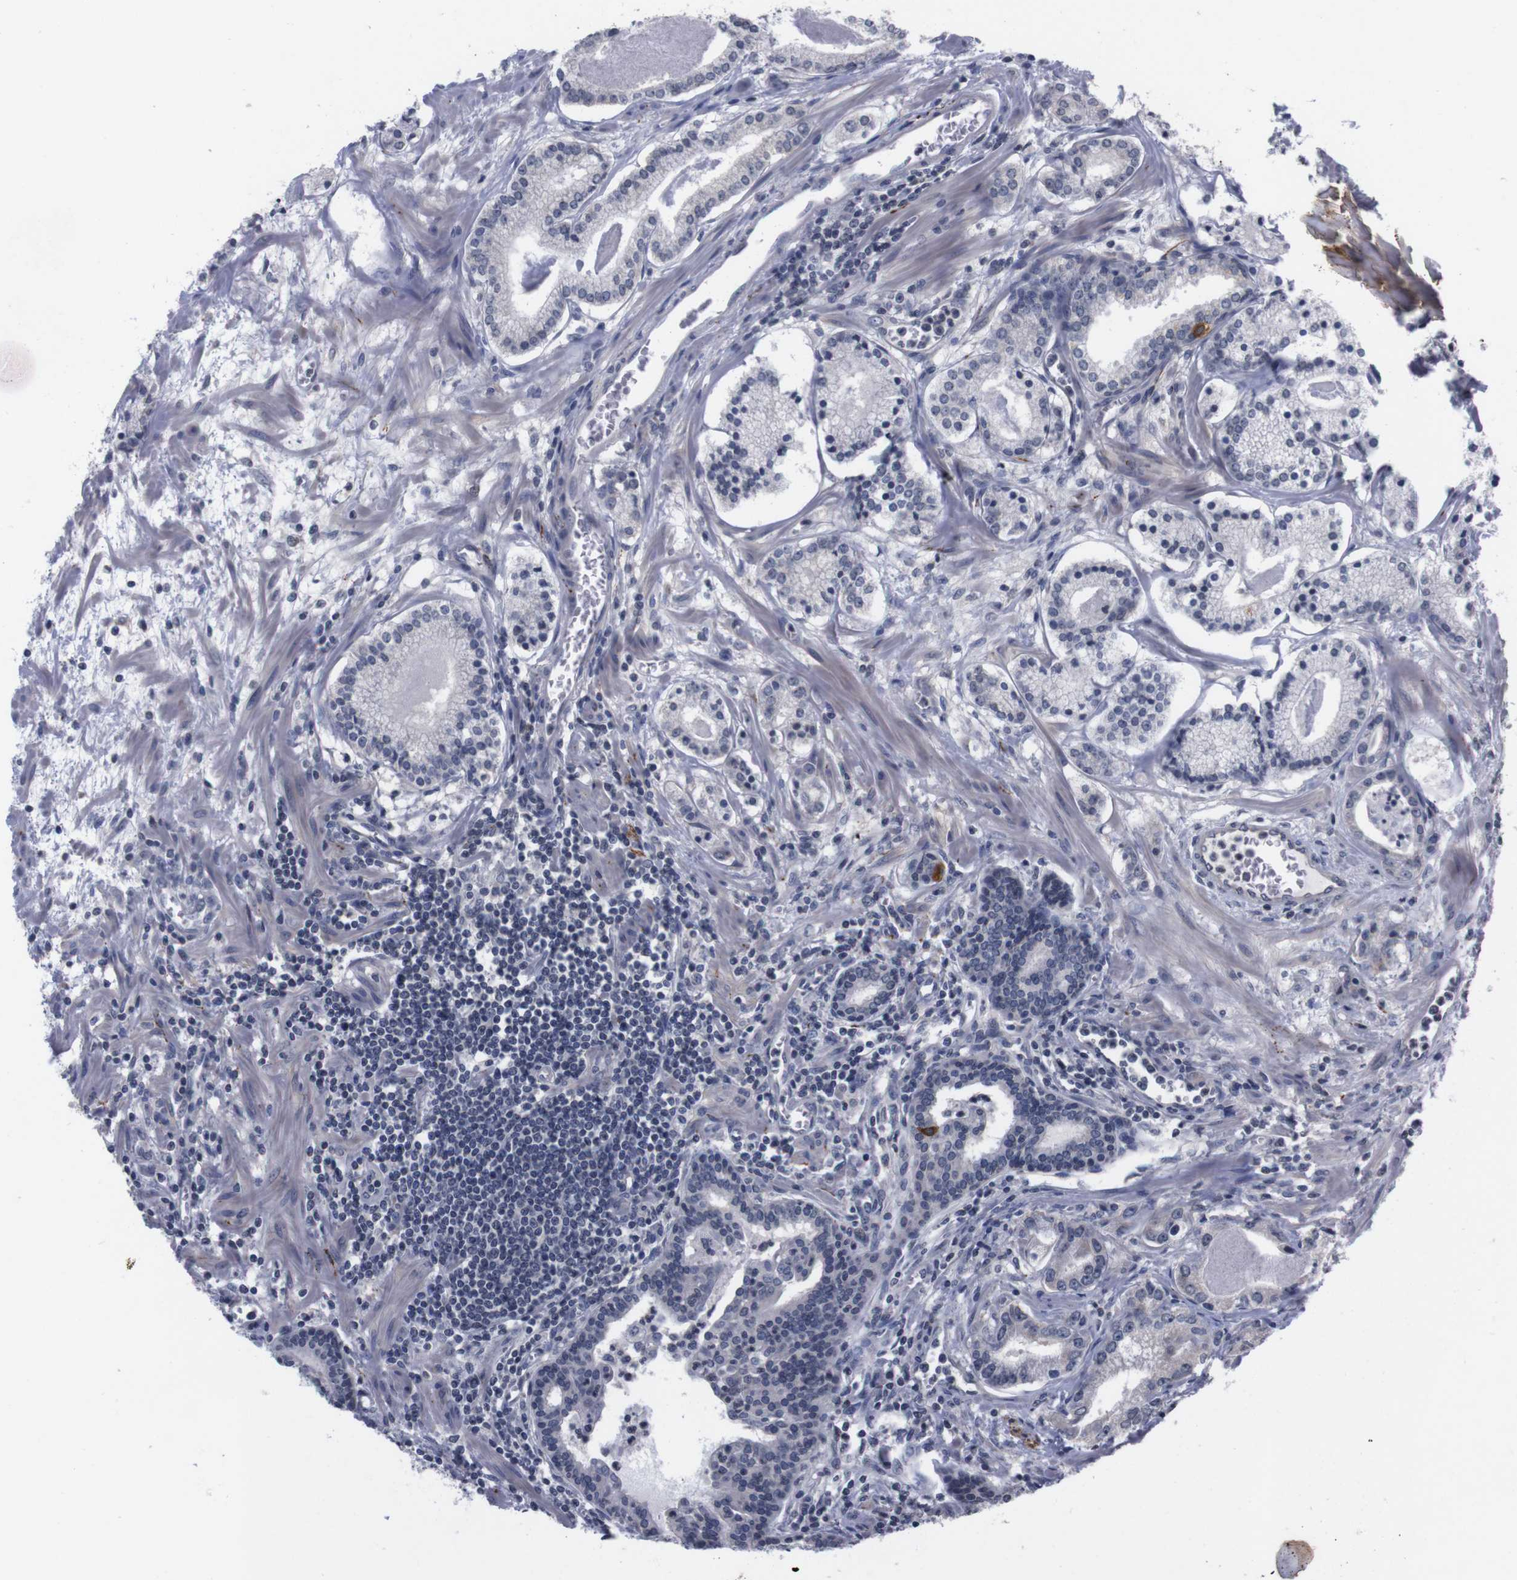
{"staining": {"intensity": "weak", "quantity": "25%-75%", "location": "cytoplasmic/membranous"}, "tissue": "prostate cancer", "cell_type": "Tumor cells", "image_type": "cancer", "snomed": [{"axis": "morphology", "description": "Adenocarcinoma, Low grade"}, {"axis": "topography", "description": "Prostate"}], "caption": "DAB (3,3'-diaminobenzidine) immunohistochemical staining of low-grade adenocarcinoma (prostate) displays weak cytoplasmic/membranous protein staining in about 25%-75% of tumor cells.", "gene": "TNFRSF21", "patient": {"sex": "male", "age": 59}}